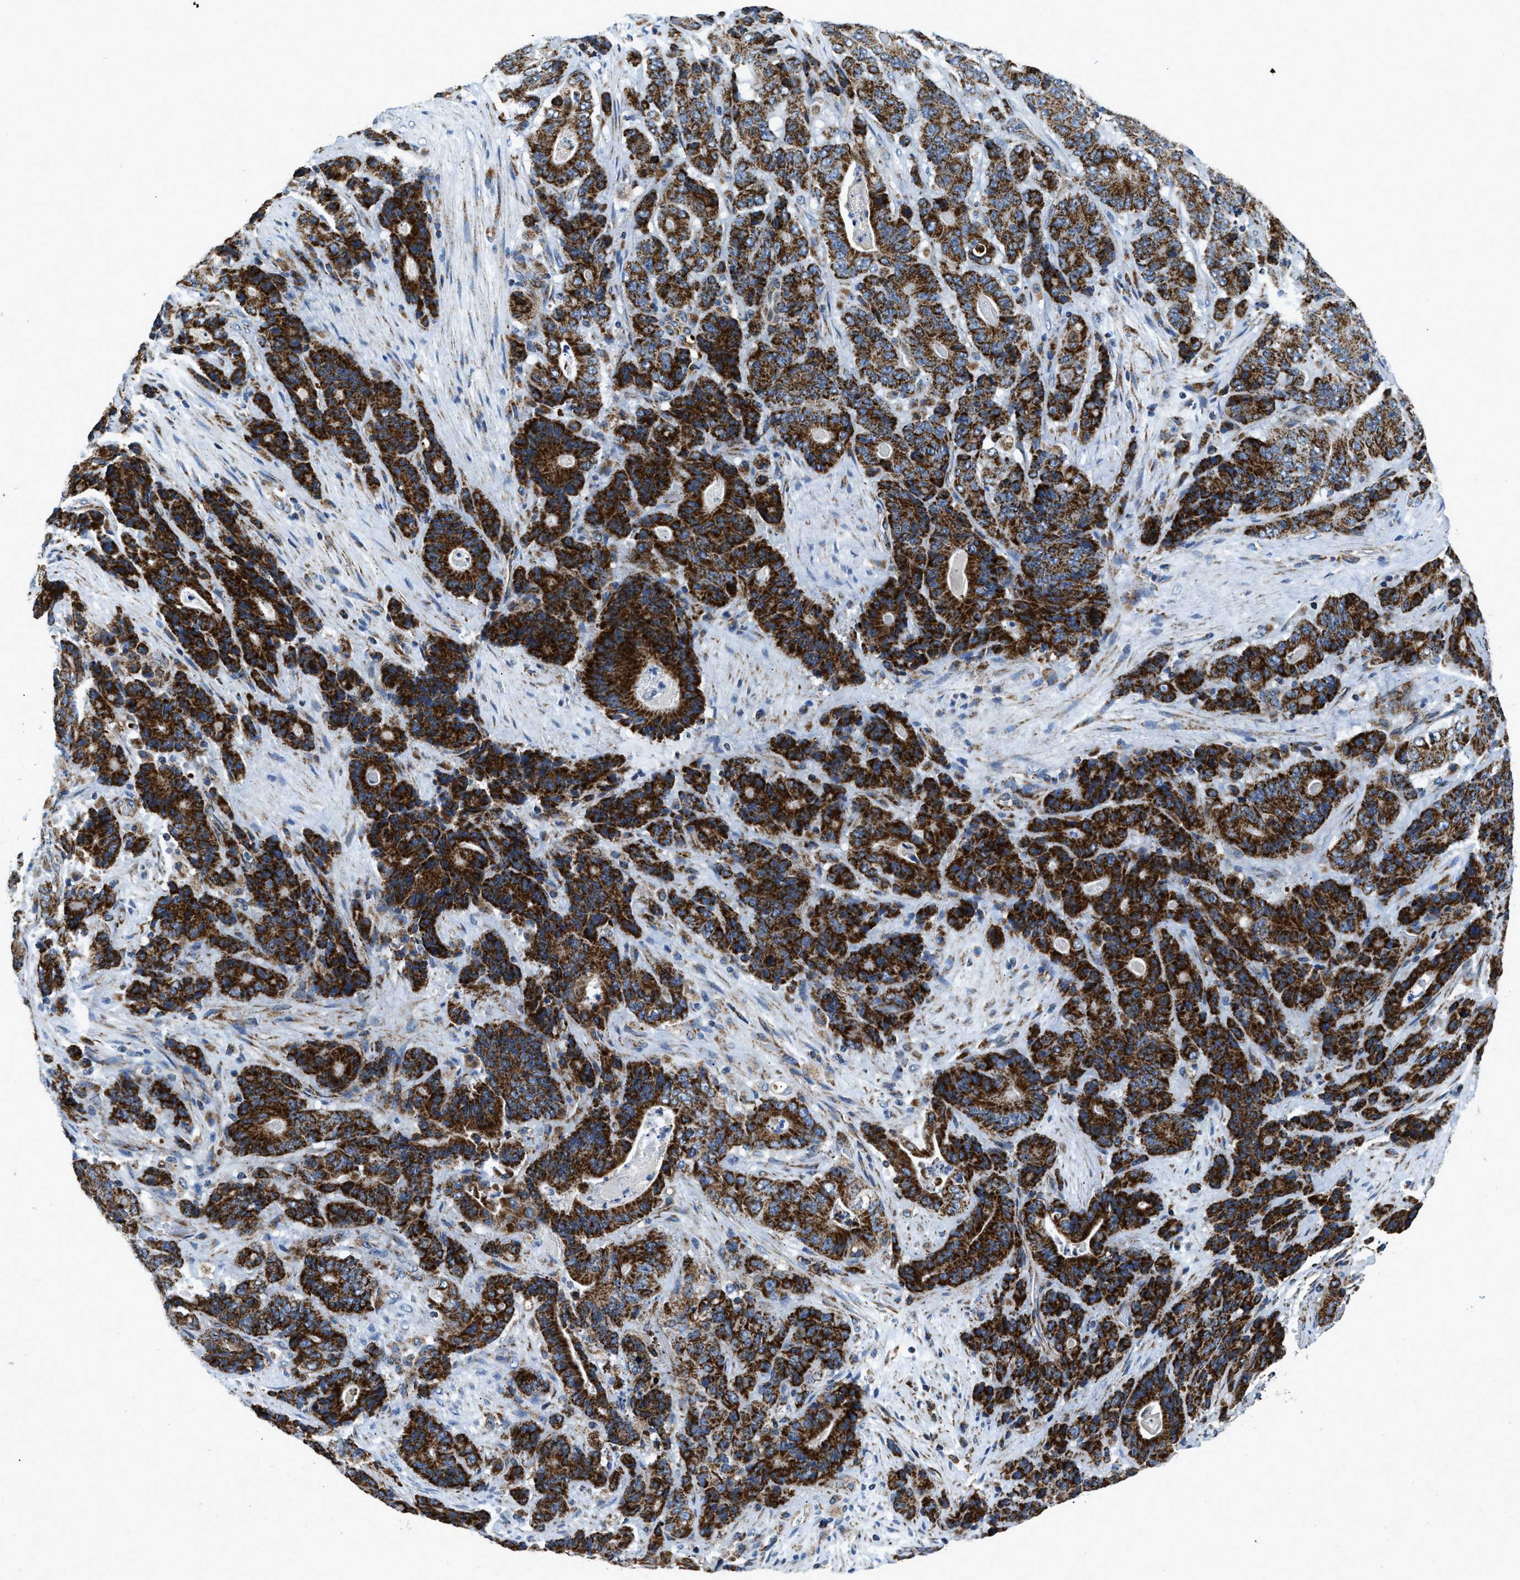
{"staining": {"intensity": "strong", "quantity": ">75%", "location": "cytoplasmic/membranous"}, "tissue": "stomach cancer", "cell_type": "Tumor cells", "image_type": "cancer", "snomed": [{"axis": "morphology", "description": "Adenocarcinoma, NOS"}, {"axis": "topography", "description": "Stomach"}], "caption": "Immunohistochemical staining of human stomach cancer demonstrates strong cytoplasmic/membranous protein expression in approximately >75% of tumor cells.", "gene": "STK33", "patient": {"sex": "female", "age": 73}}